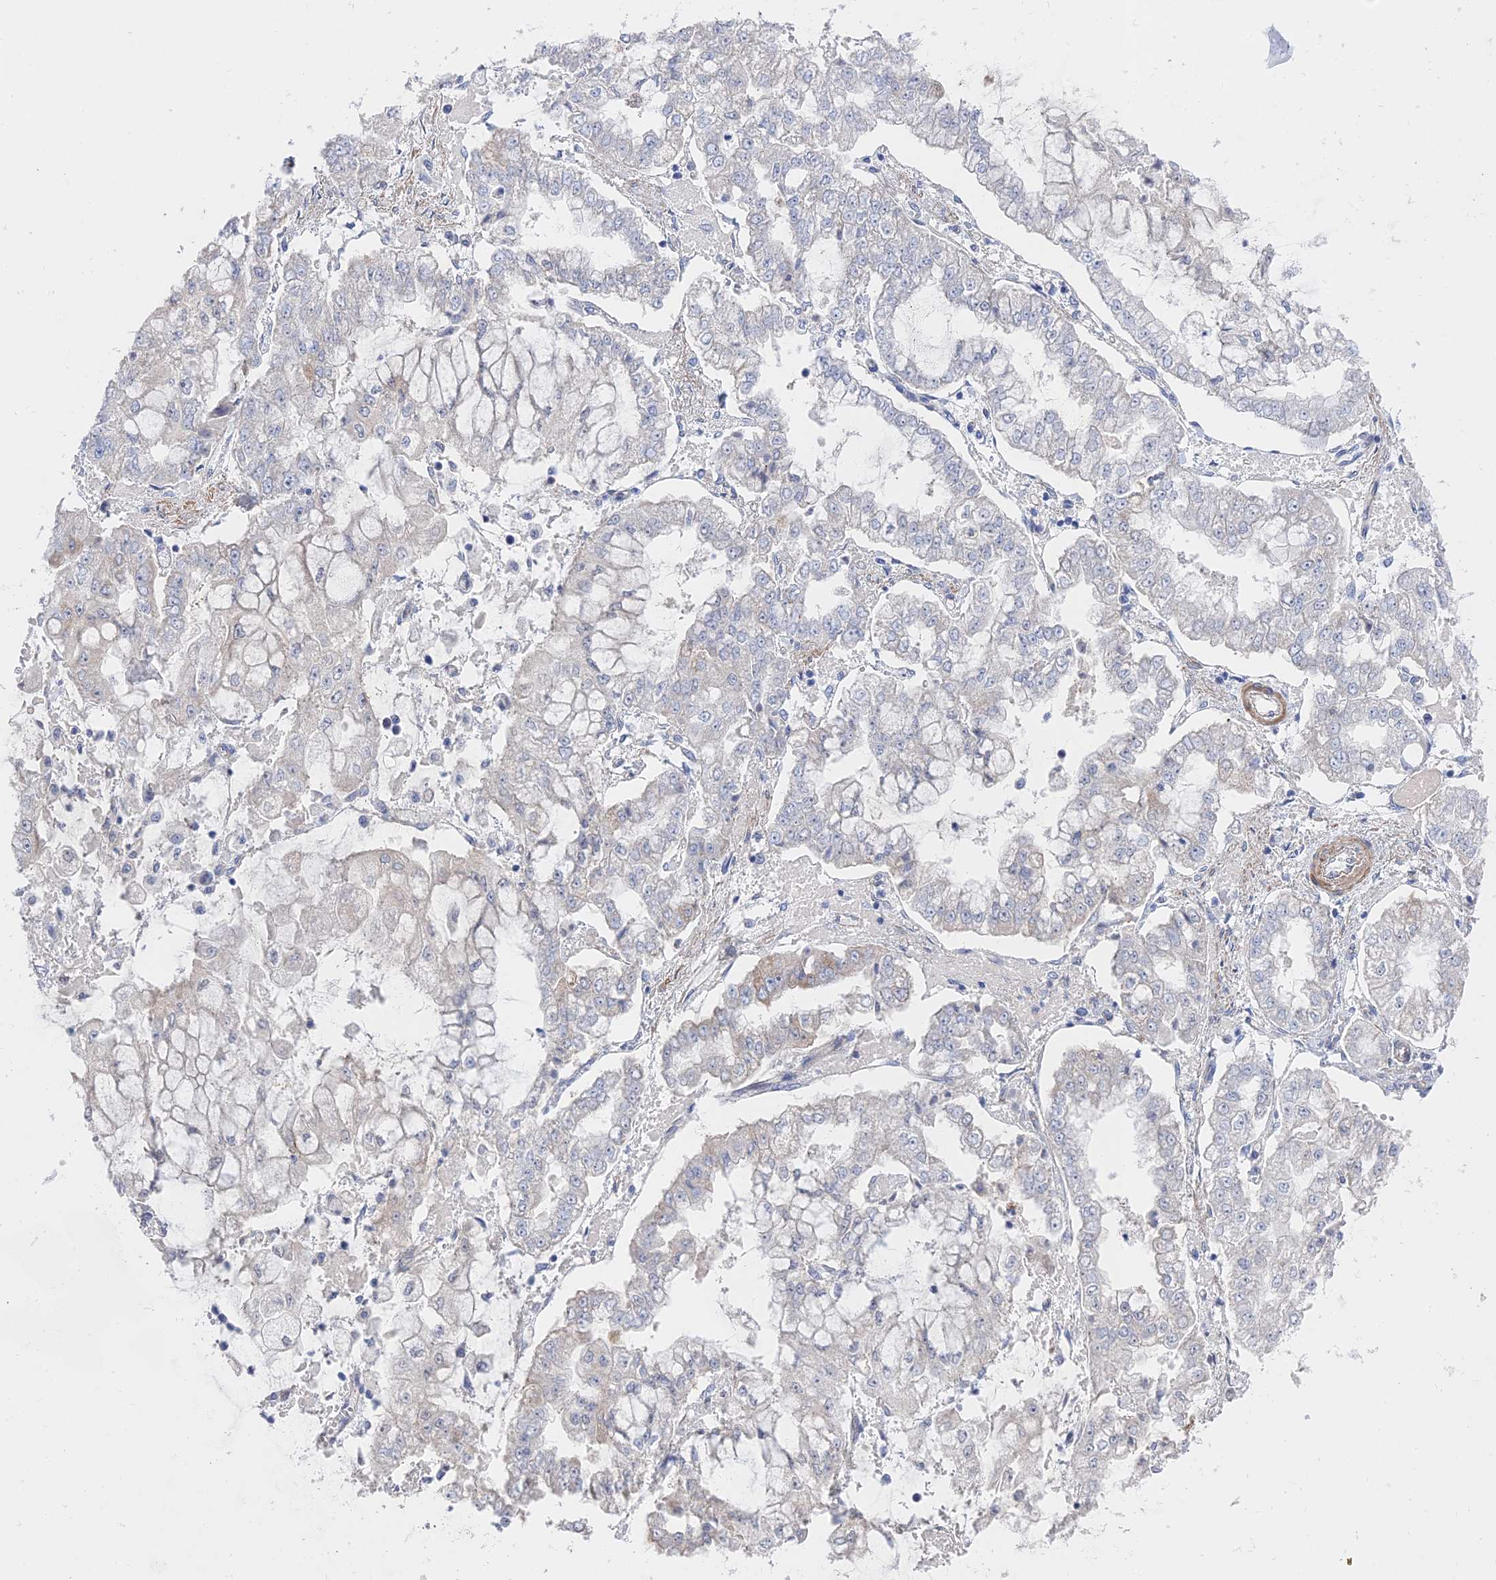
{"staining": {"intensity": "negative", "quantity": "none", "location": "none"}, "tissue": "stomach cancer", "cell_type": "Tumor cells", "image_type": "cancer", "snomed": [{"axis": "morphology", "description": "Adenocarcinoma, NOS"}, {"axis": "topography", "description": "Stomach"}], "caption": "Image shows no significant protein positivity in tumor cells of adenocarcinoma (stomach). The staining was performed using DAB (3,3'-diaminobenzidine) to visualize the protein expression in brown, while the nuclei were stained in blue with hematoxylin (Magnification: 20x).", "gene": "CFAP92", "patient": {"sex": "male", "age": 76}}